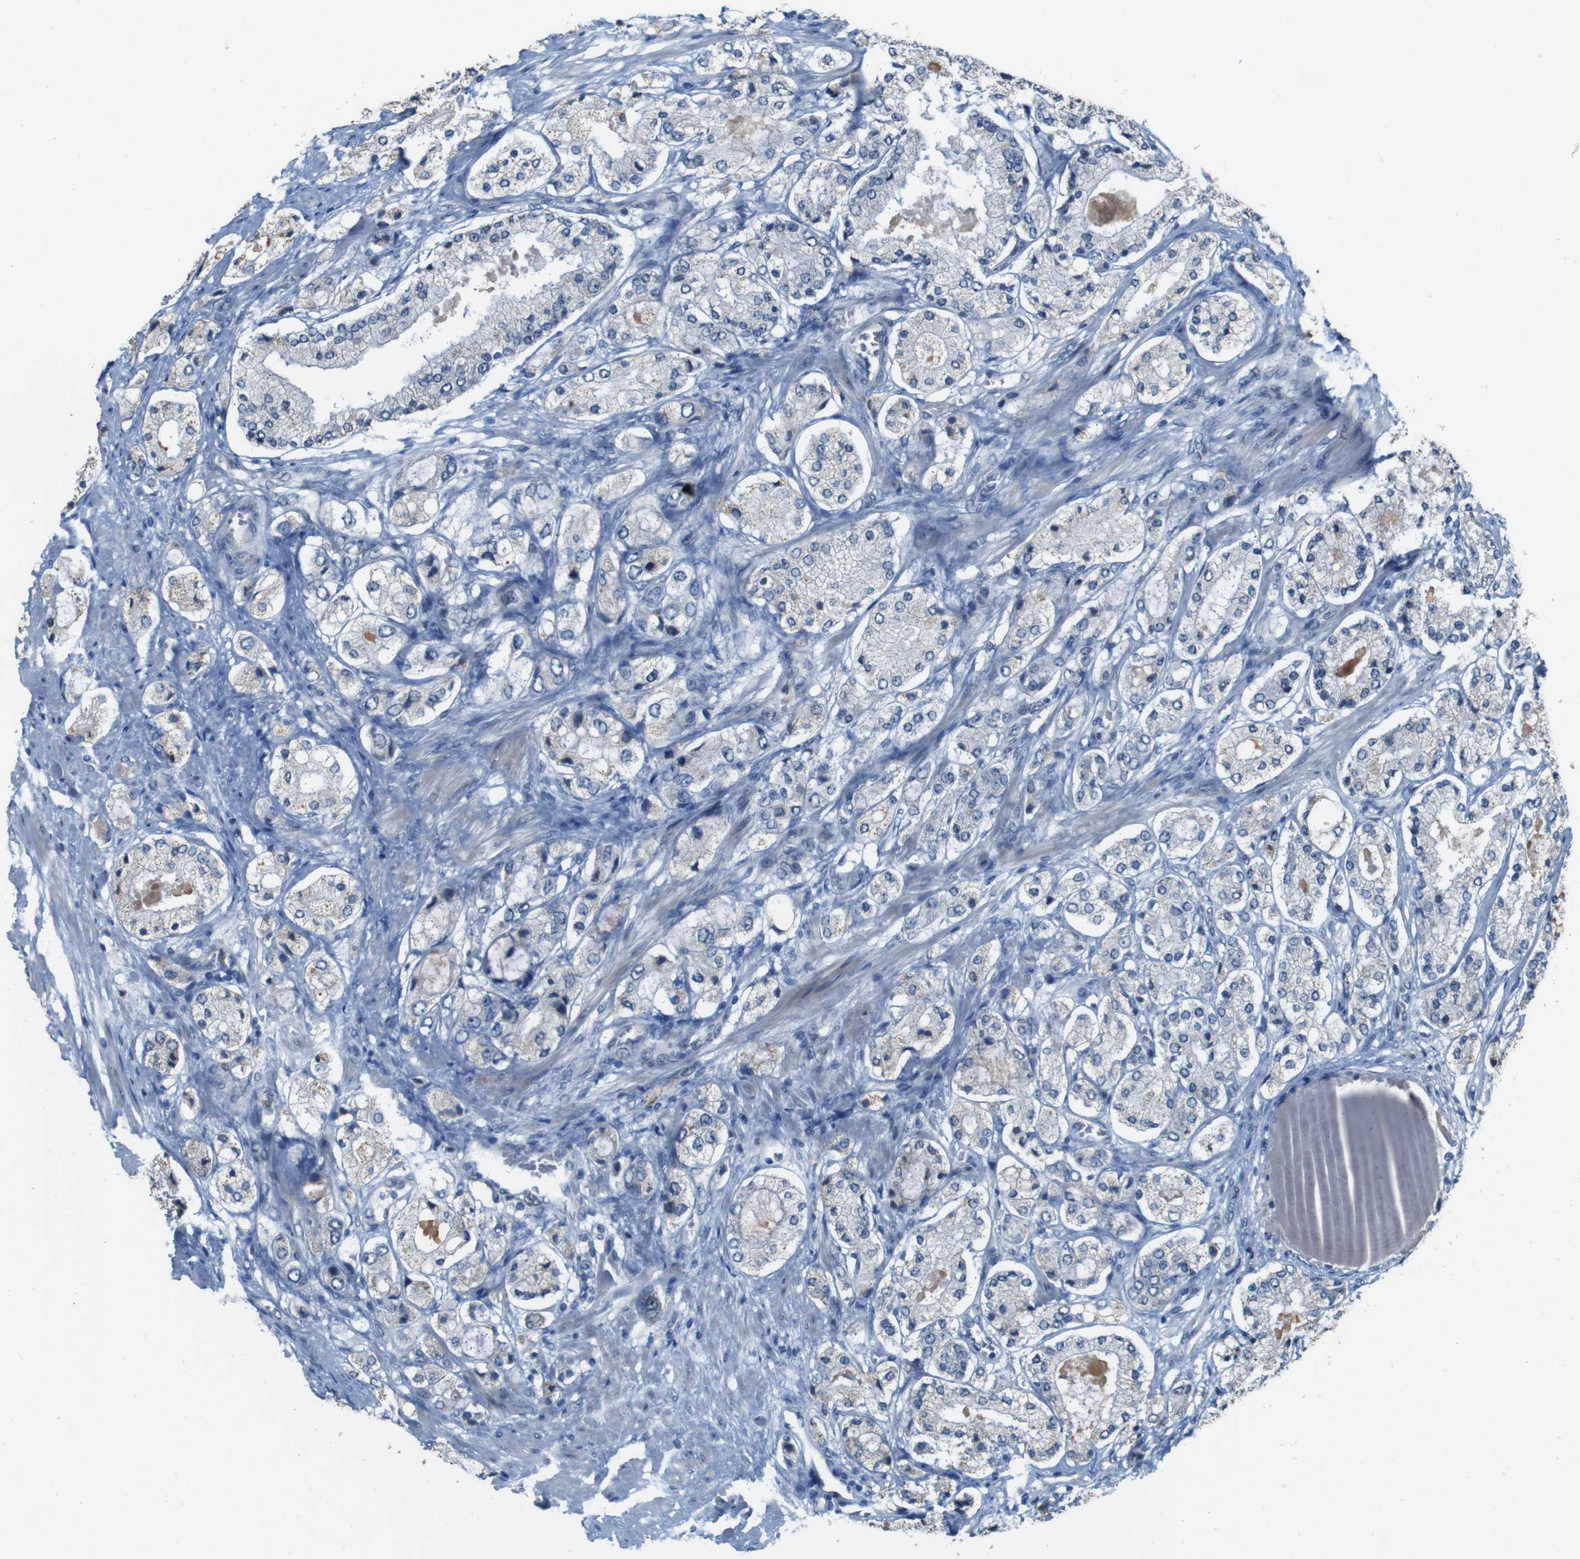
{"staining": {"intensity": "weak", "quantity": ">75%", "location": "cytoplasmic/membranous"}, "tissue": "prostate cancer", "cell_type": "Tumor cells", "image_type": "cancer", "snomed": [{"axis": "morphology", "description": "Adenocarcinoma, High grade"}, {"axis": "topography", "description": "Prostate"}], "caption": "Protein analysis of prostate cancer (high-grade adenocarcinoma) tissue shows weak cytoplasmic/membranous expression in approximately >75% of tumor cells. (brown staining indicates protein expression, while blue staining denotes nuclei).", "gene": "SKI", "patient": {"sex": "male", "age": 65}}